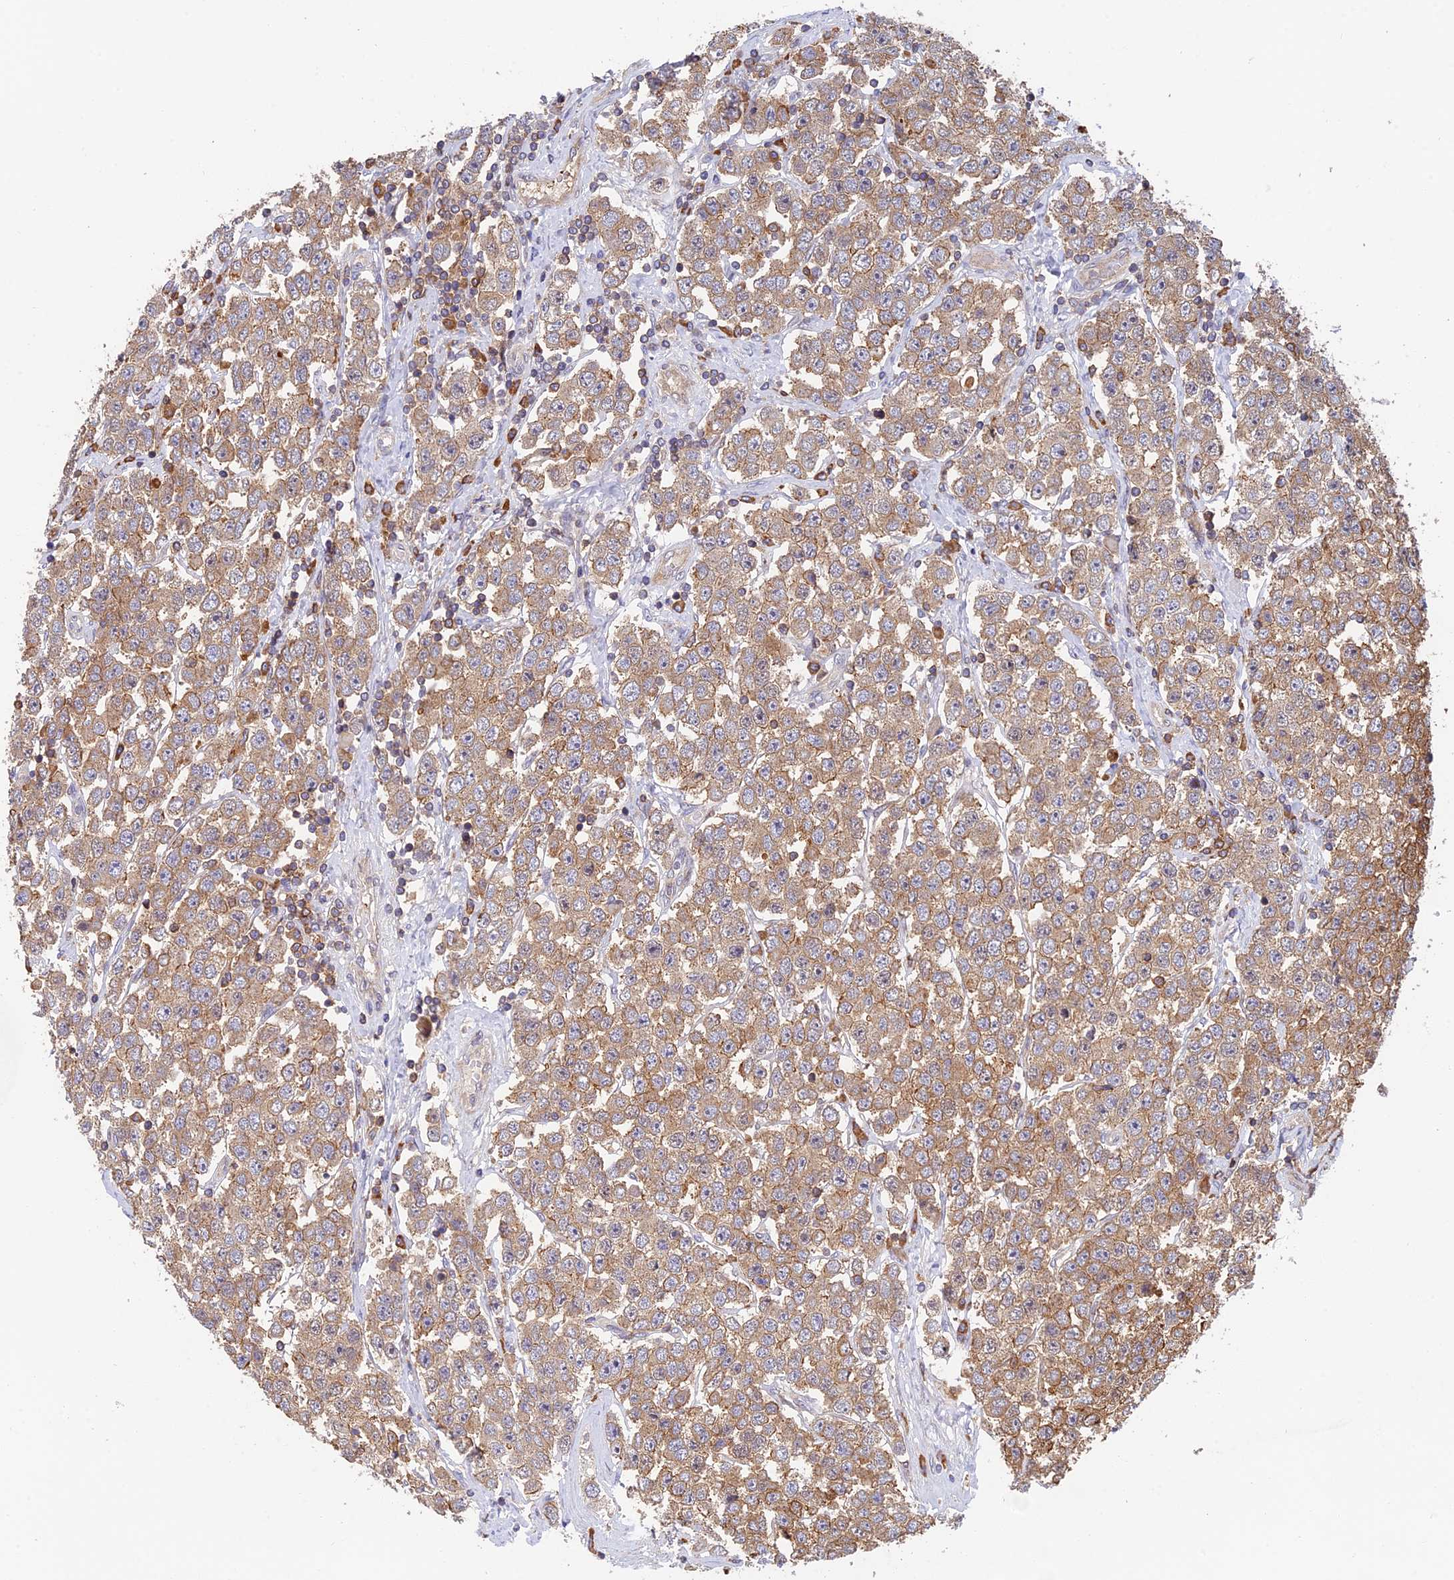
{"staining": {"intensity": "moderate", "quantity": ">75%", "location": "cytoplasmic/membranous"}, "tissue": "testis cancer", "cell_type": "Tumor cells", "image_type": "cancer", "snomed": [{"axis": "morphology", "description": "Seminoma, NOS"}, {"axis": "topography", "description": "Testis"}], "caption": "Immunohistochemical staining of seminoma (testis) demonstrates medium levels of moderate cytoplasmic/membranous expression in about >75% of tumor cells.", "gene": "IPO5", "patient": {"sex": "male", "age": 28}}